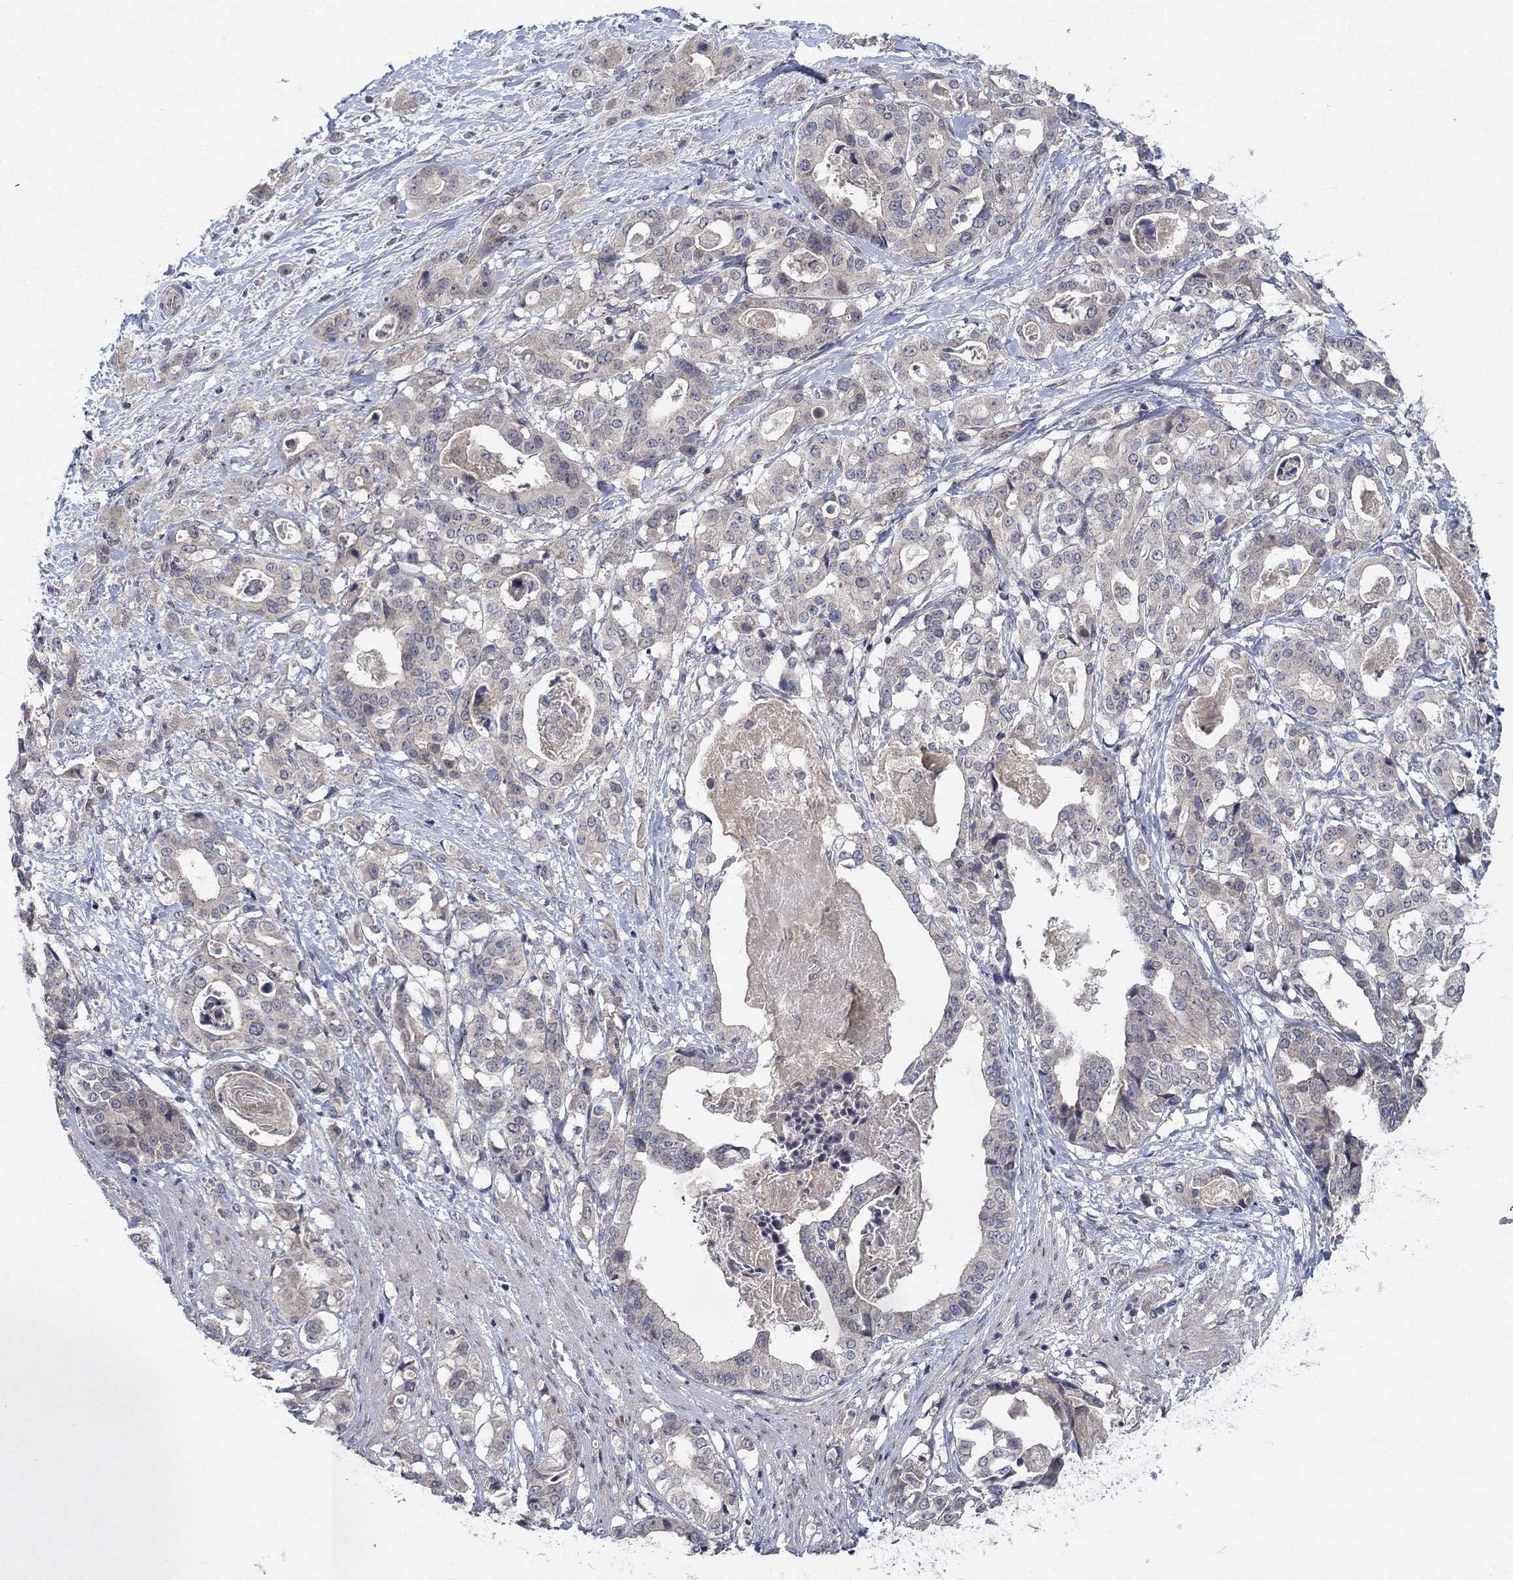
{"staining": {"intensity": "negative", "quantity": "none", "location": "none"}, "tissue": "stomach cancer", "cell_type": "Tumor cells", "image_type": "cancer", "snomed": [{"axis": "morphology", "description": "Adenocarcinoma, NOS"}, {"axis": "topography", "description": "Stomach"}], "caption": "Stomach cancer (adenocarcinoma) stained for a protein using IHC exhibits no positivity tumor cells.", "gene": "IL4", "patient": {"sex": "male", "age": 48}}